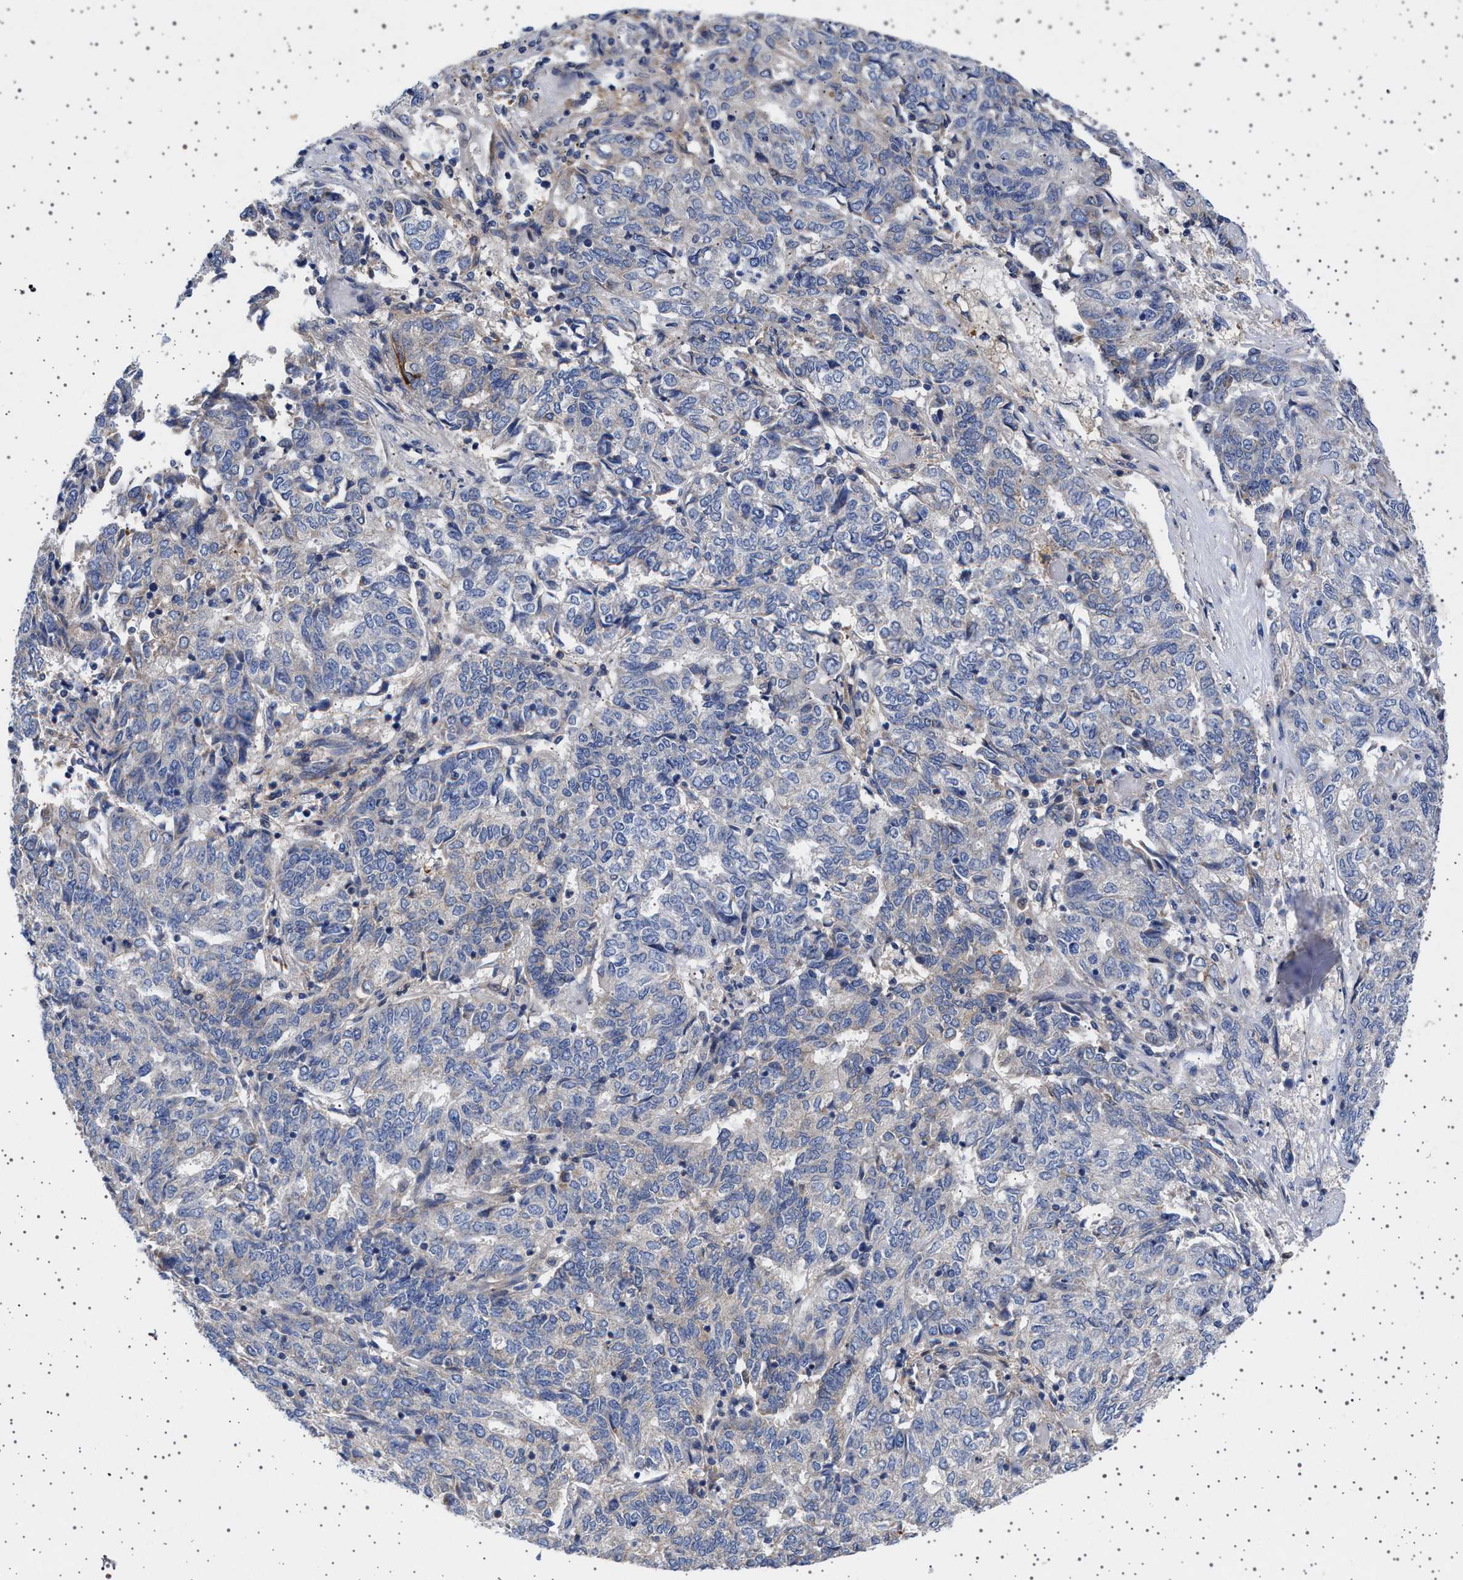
{"staining": {"intensity": "negative", "quantity": "none", "location": "none"}, "tissue": "endometrial cancer", "cell_type": "Tumor cells", "image_type": "cancer", "snomed": [{"axis": "morphology", "description": "Adenocarcinoma, NOS"}, {"axis": "topography", "description": "Endometrium"}], "caption": "IHC image of endometrial cancer stained for a protein (brown), which reveals no staining in tumor cells.", "gene": "TRMT10B", "patient": {"sex": "female", "age": 80}}